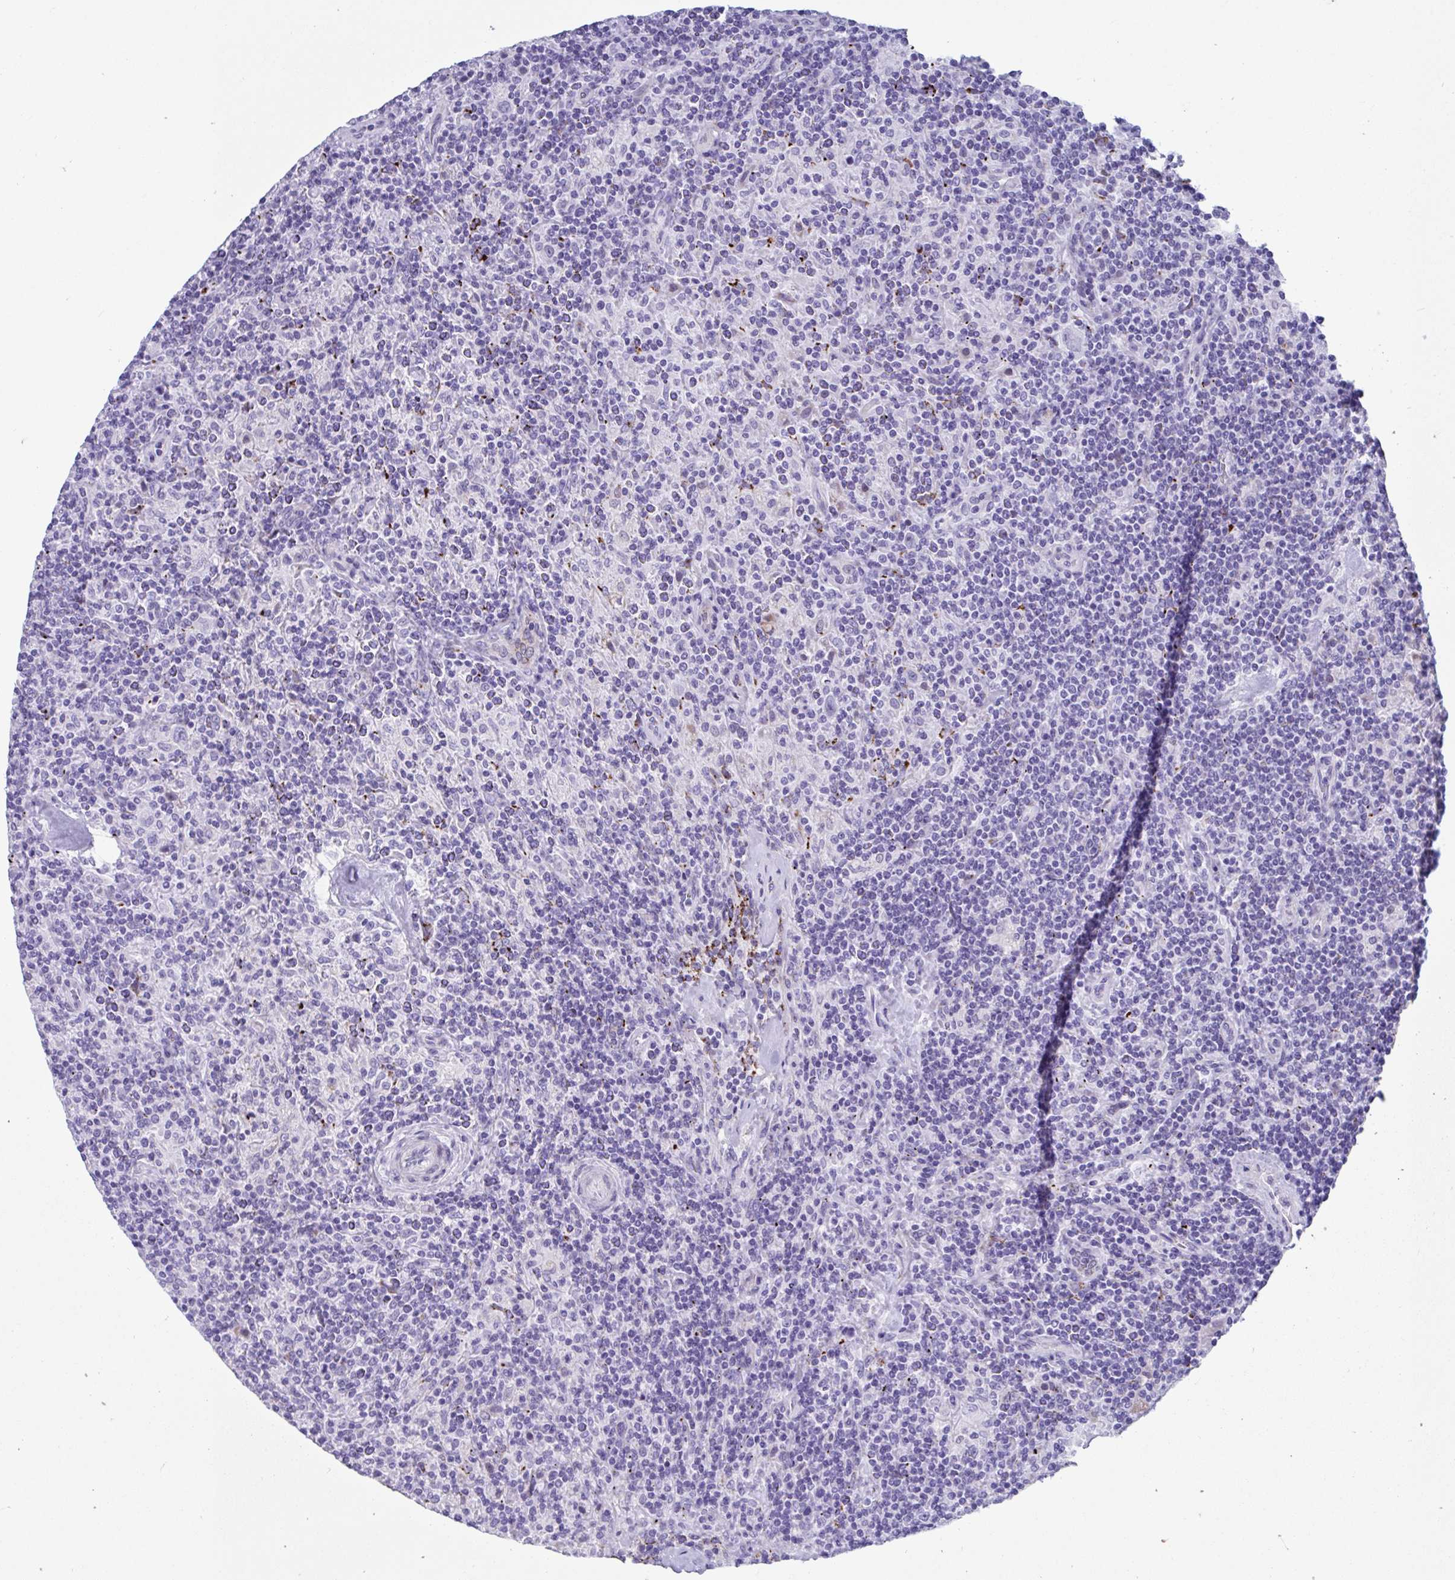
{"staining": {"intensity": "negative", "quantity": "none", "location": "none"}, "tissue": "lymphoma", "cell_type": "Tumor cells", "image_type": "cancer", "snomed": [{"axis": "morphology", "description": "Hodgkin's disease, NOS"}, {"axis": "topography", "description": "Lymph node"}], "caption": "An image of human lymphoma is negative for staining in tumor cells.", "gene": "TTC30B", "patient": {"sex": "male", "age": 70}}